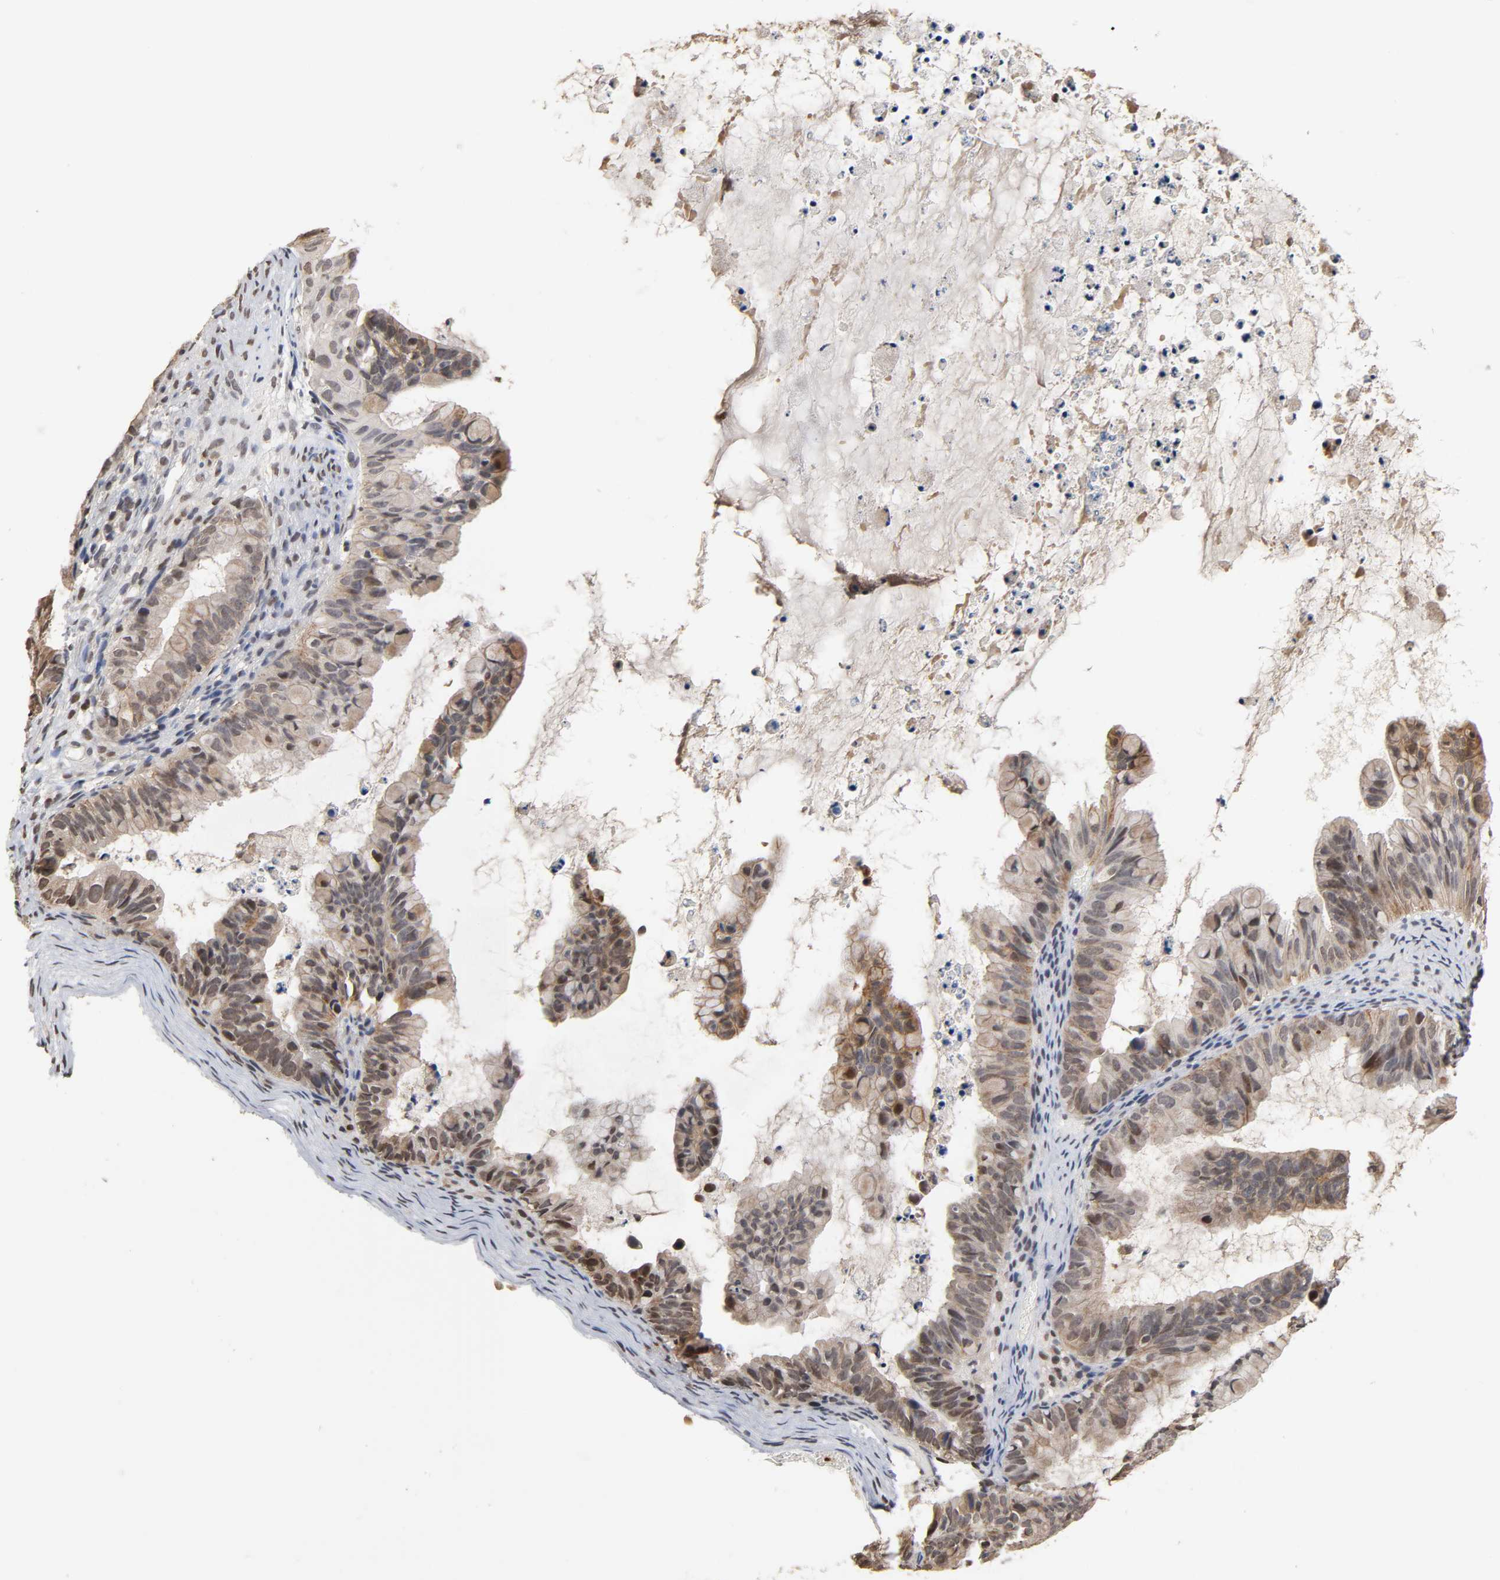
{"staining": {"intensity": "moderate", "quantity": ">75%", "location": "cytoplasmic/membranous"}, "tissue": "ovarian cancer", "cell_type": "Tumor cells", "image_type": "cancer", "snomed": [{"axis": "morphology", "description": "Cystadenocarcinoma, mucinous, NOS"}, {"axis": "topography", "description": "Ovary"}], "caption": "Tumor cells exhibit medium levels of moderate cytoplasmic/membranous expression in about >75% of cells in human ovarian cancer (mucinous cystadenocarcinoma). Nuclei are stained in blue.", "gene": "HTR1E", "patient": {"sex": "female", "age": 36}}